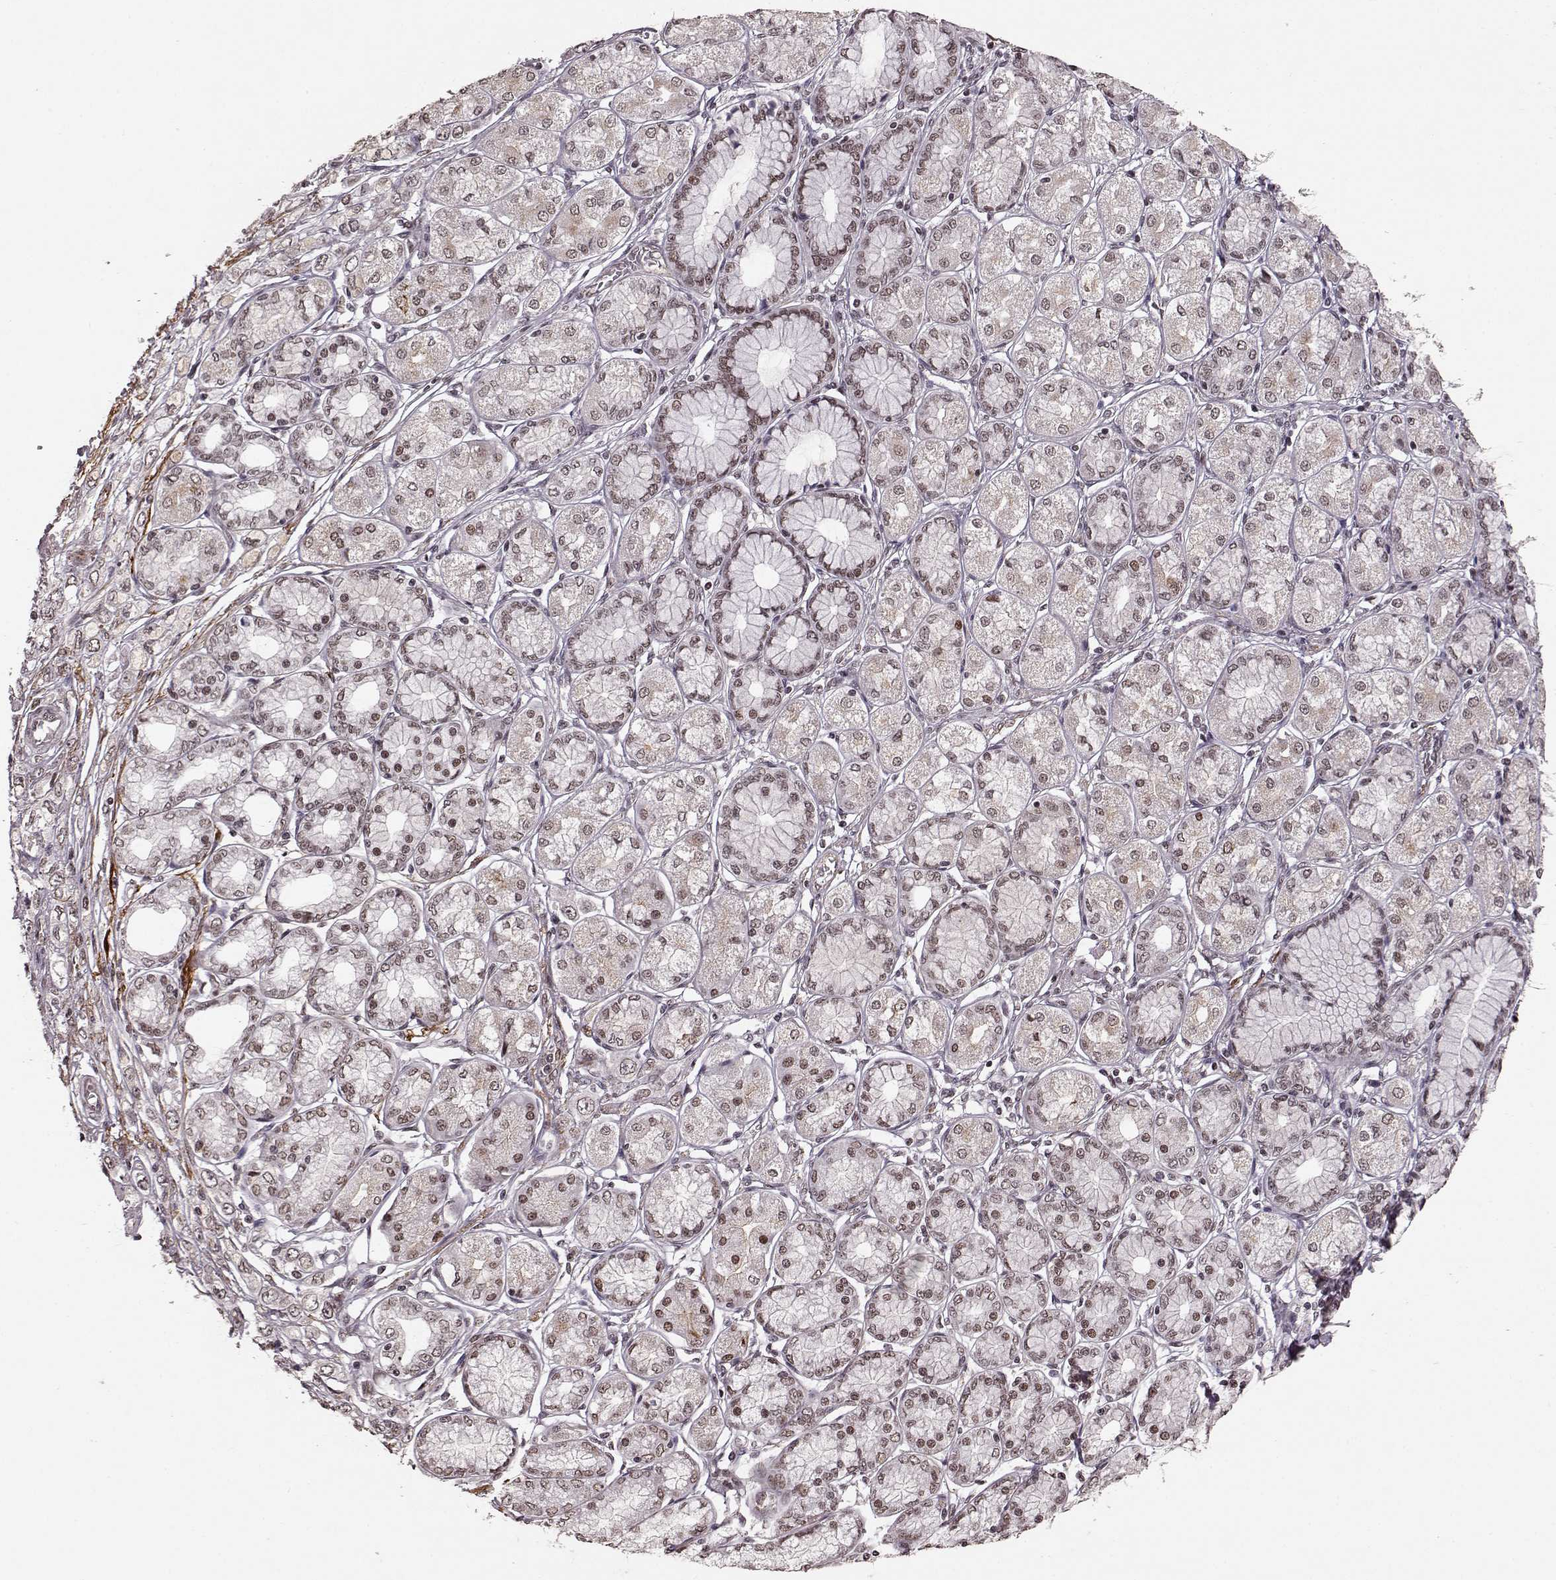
{"staining": {"intensity": "weak", "quantity": ">75%", "location": "nuclear"}, "tissue": "stomach cancer", "cell_type": "Tumor cells", "image_type": "cancer", "snomed": [{"axis": "morphology", "description": "Normal tissue, NOS"}, {"axis": "morphology", "description": "Adenocarcinoma, NOS"}, {"axis": "morphology", "description": "Adenocarcinoma, High grade"}, {"axis": "topography", "description": "Stomach, upper"}, {"axis": "topography", "description": "Stomach"}], "caption": "Immunohistochemical staining of stomach cancer (adenocarcinoma) displays weak nuclear protein positivity in approximately >75% of tumor cells.", "gene": "RRAGD", "patient": {"sex": "female", "age": 65}}